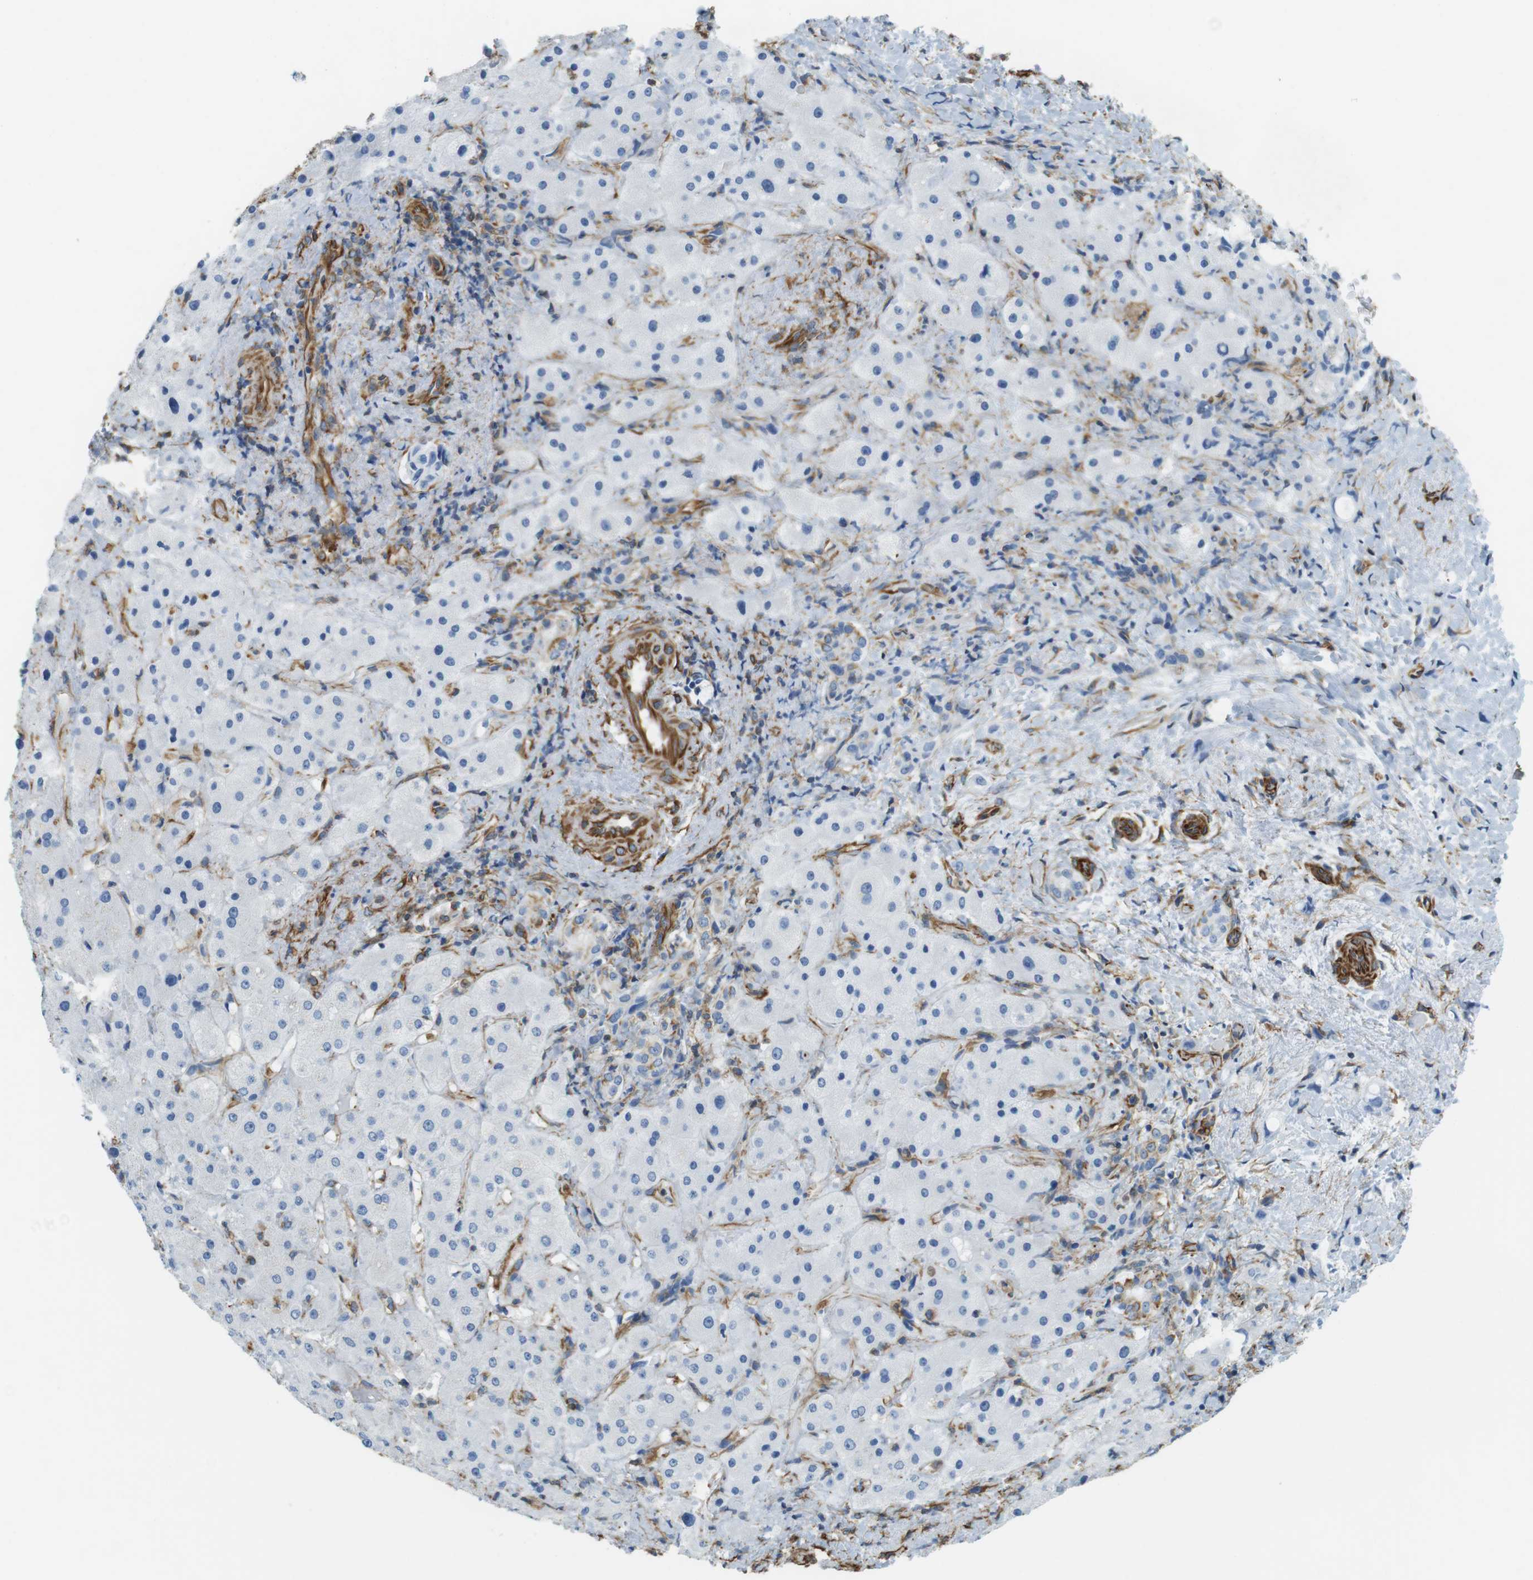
{"staining": {"intensity": "negative", "quantity": "none", "location": "none"}, "tissue": "liver cancer", "cell_type": "Tumor cells", "image_type": "cancer", "snomed": [{"axis": "morphology", "description": "Cholangiocarcinoma"}, {"axis": "topography", "description": "Liver"}], "caption": "Protein analysis of cholangiocarcinoma (liver) reveals no significant positivity in tumor cells.", "gene": "MS4A10", "patient": {"sex": "female", "age": 65}}